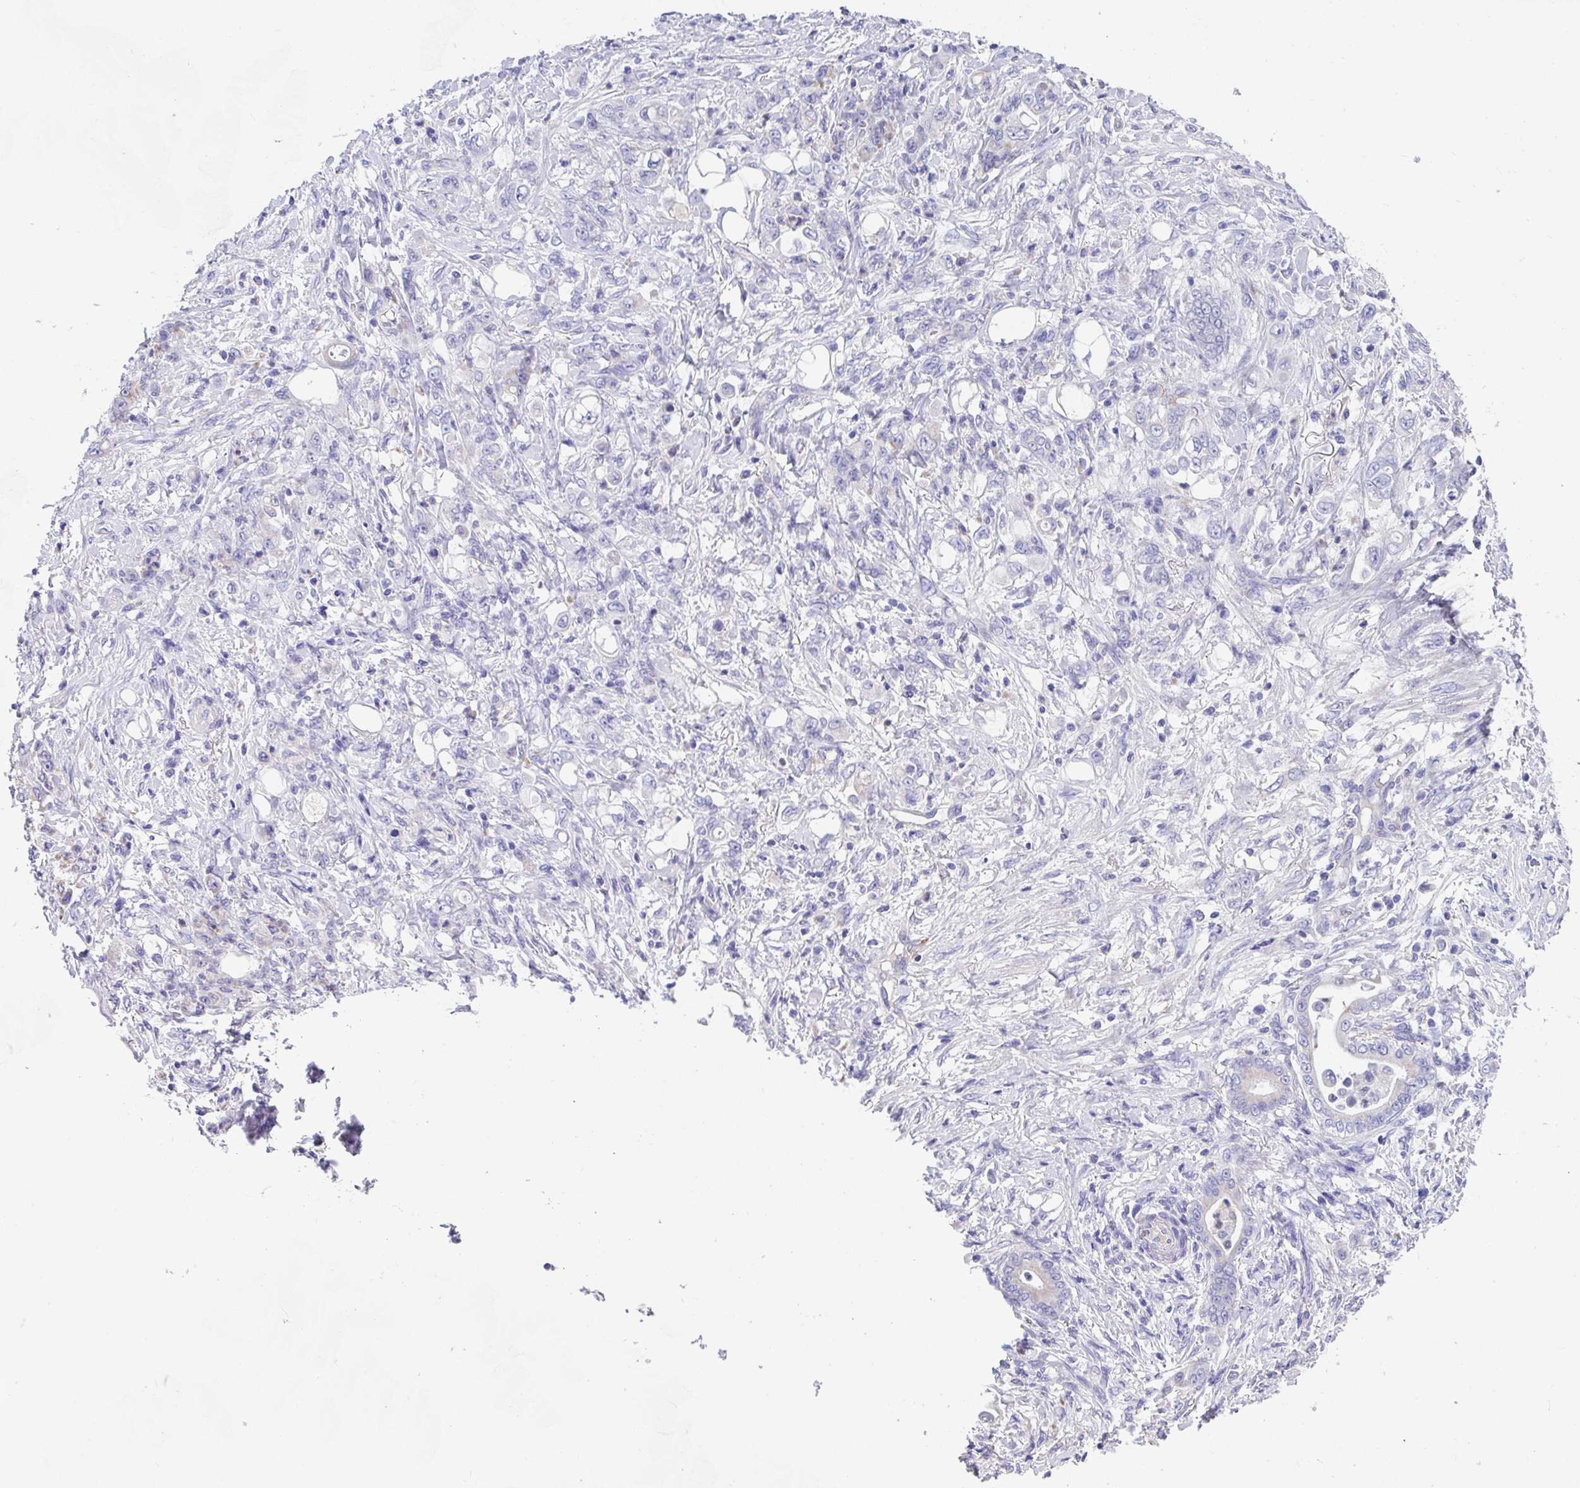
{"staining": {"intensity": "negative", "quantity": "none", "location": "none"}, "tissue": "stomach cancer", "cell_type": "Tumor cells", "image_type": "cancer", "snomed": [{"axis": "morphology", "description": "Adenocarcinoma, NOS"}, {"axis": "topography", "description": "Stomach"}], "caption": "Immunohistochemistry of stomach cancer exhibits no expression in tumor cells.", "gene": "COA5", "patient": {"sex": "female", "age": 79}}